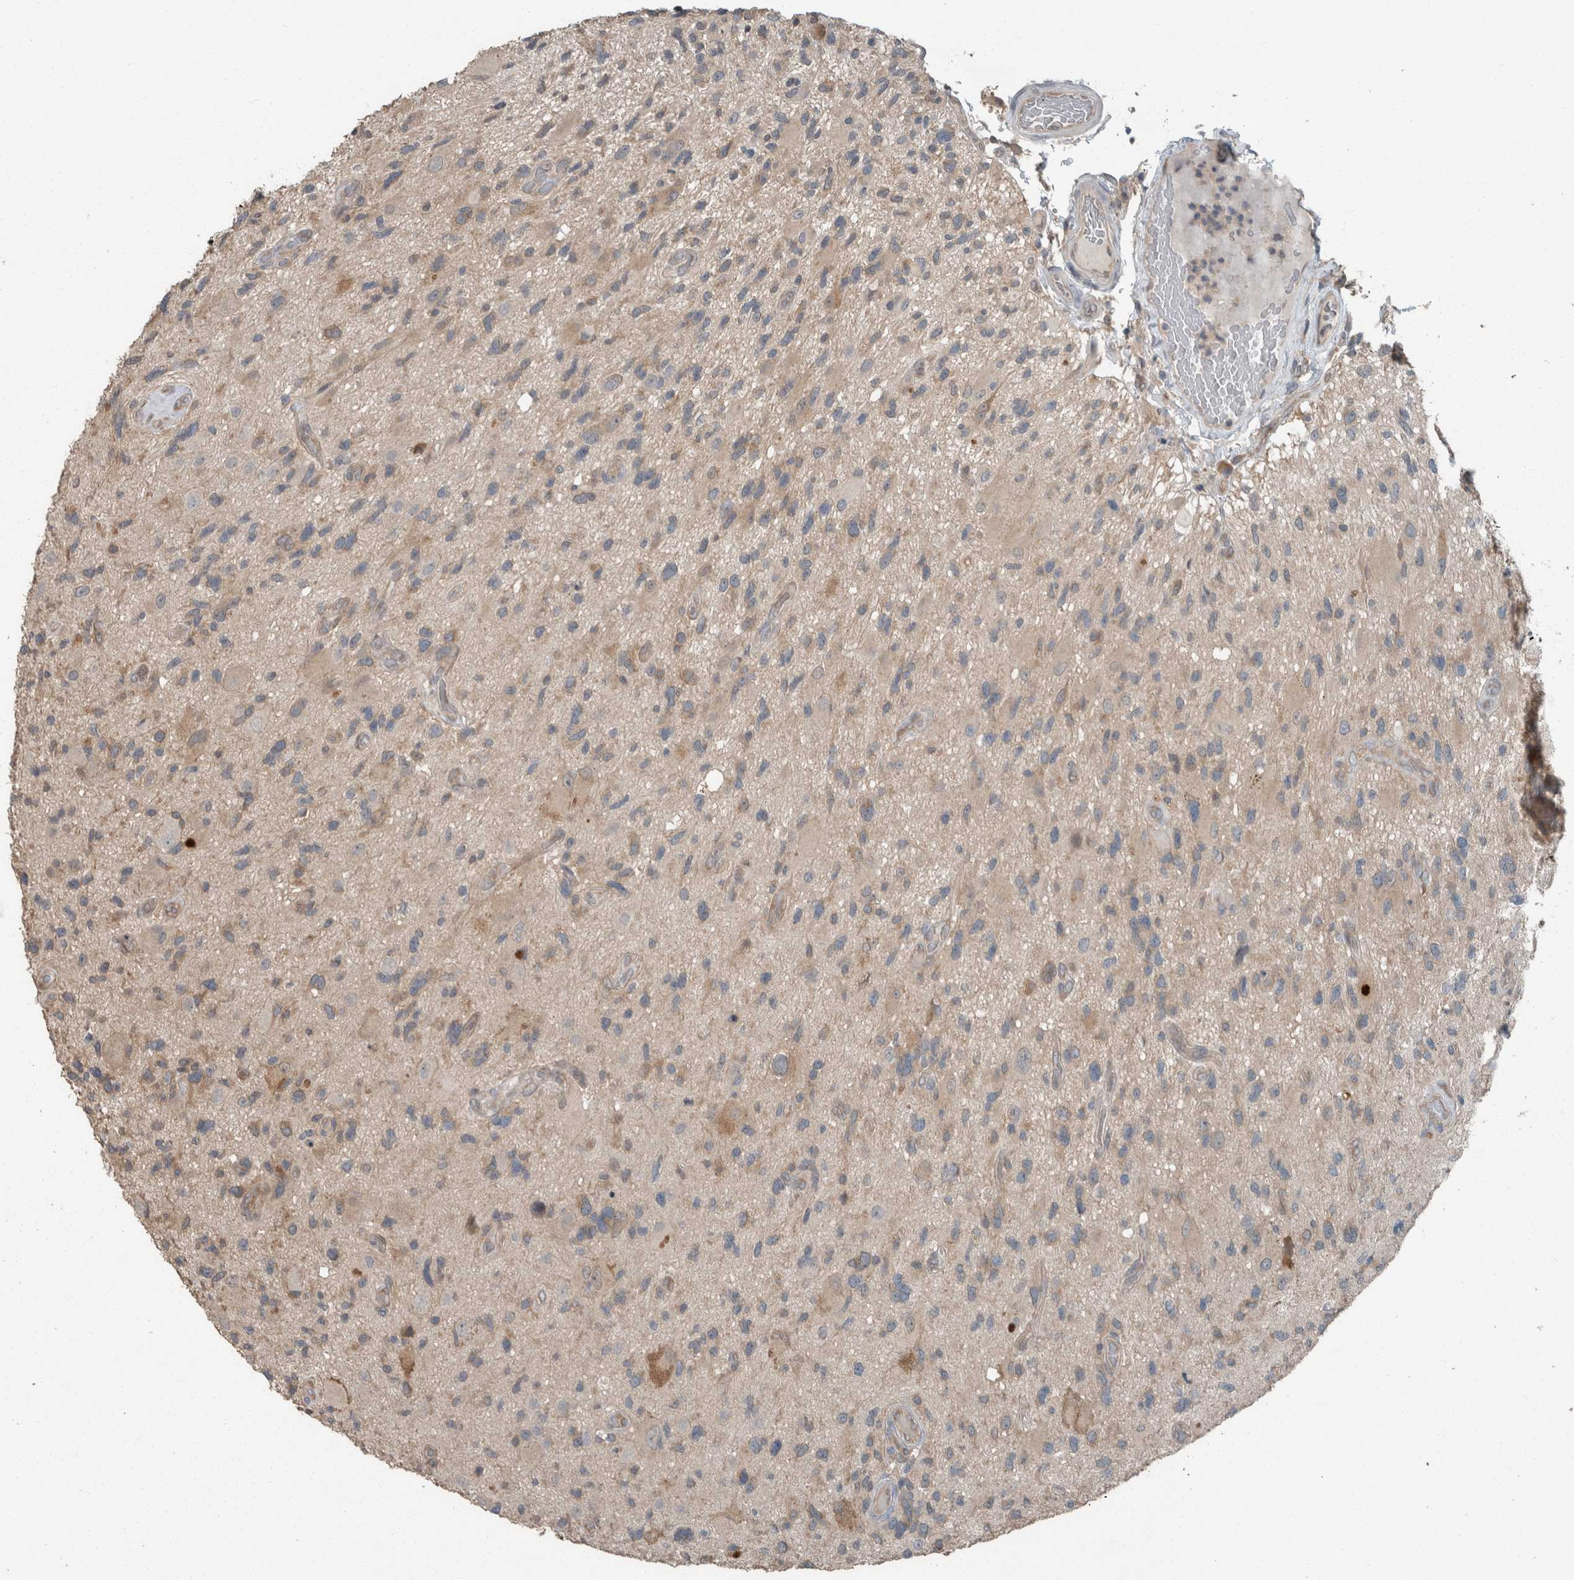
{"staining": {"intensity": "weak", "quantity": "25%-75%", "location": "cytoplasmic/membranous"}, "tissue": "glioma", "cell_type": "Tumor cells", "image_type": "cancer", "snomed": [{"axis": "morphology", "description": "Glioma, malignant, High grade"}, {"axis": "topography", "description": "Brain"}], "caption": "Protein staining of glioma tissue shows weak cytoplasmic/membranous staining in about 25%-75% of tumor cells. Ihc stains the protein in brown and the nuclei are stained blue.", "gene": "KNTC1", "patient": {"sex": "male", "age": 33}}